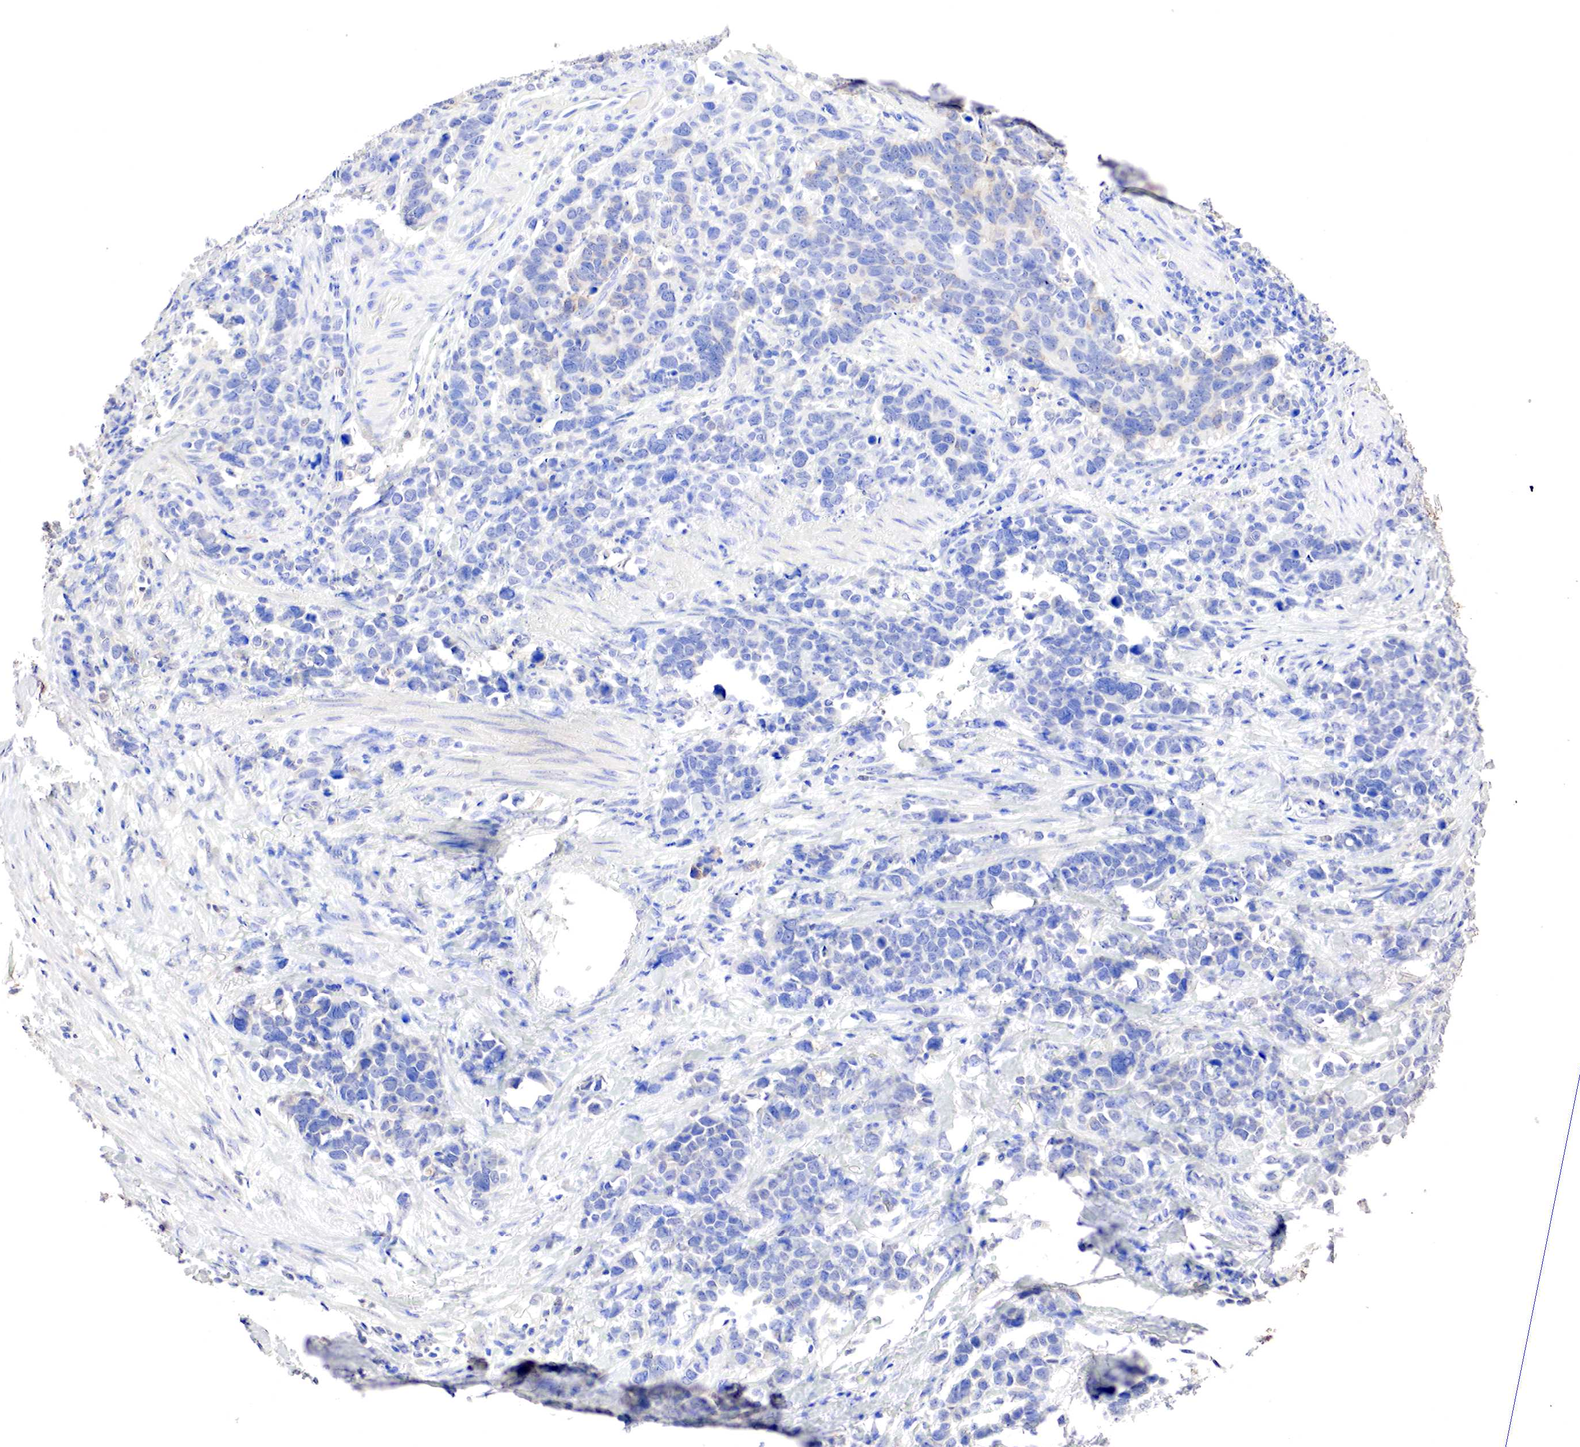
{"staining": {"intensity": "negative", "quantity": "none", "location": "none"}, "tissue": "stomach cancer", "cell_type": "Tumor cells", "image_type": "cancer", "snomed": [{"axis": "morphology", "description": "Adenocarcinoma, NOS"}, {"axis": "topography", "description": "Stomach, upper"}], "caption": "Tumor cells are negative for protein expression in human adenocarcinoma (stomach).", "gene": "GATA1", "patient": {"sex": "male", "age": 71}}